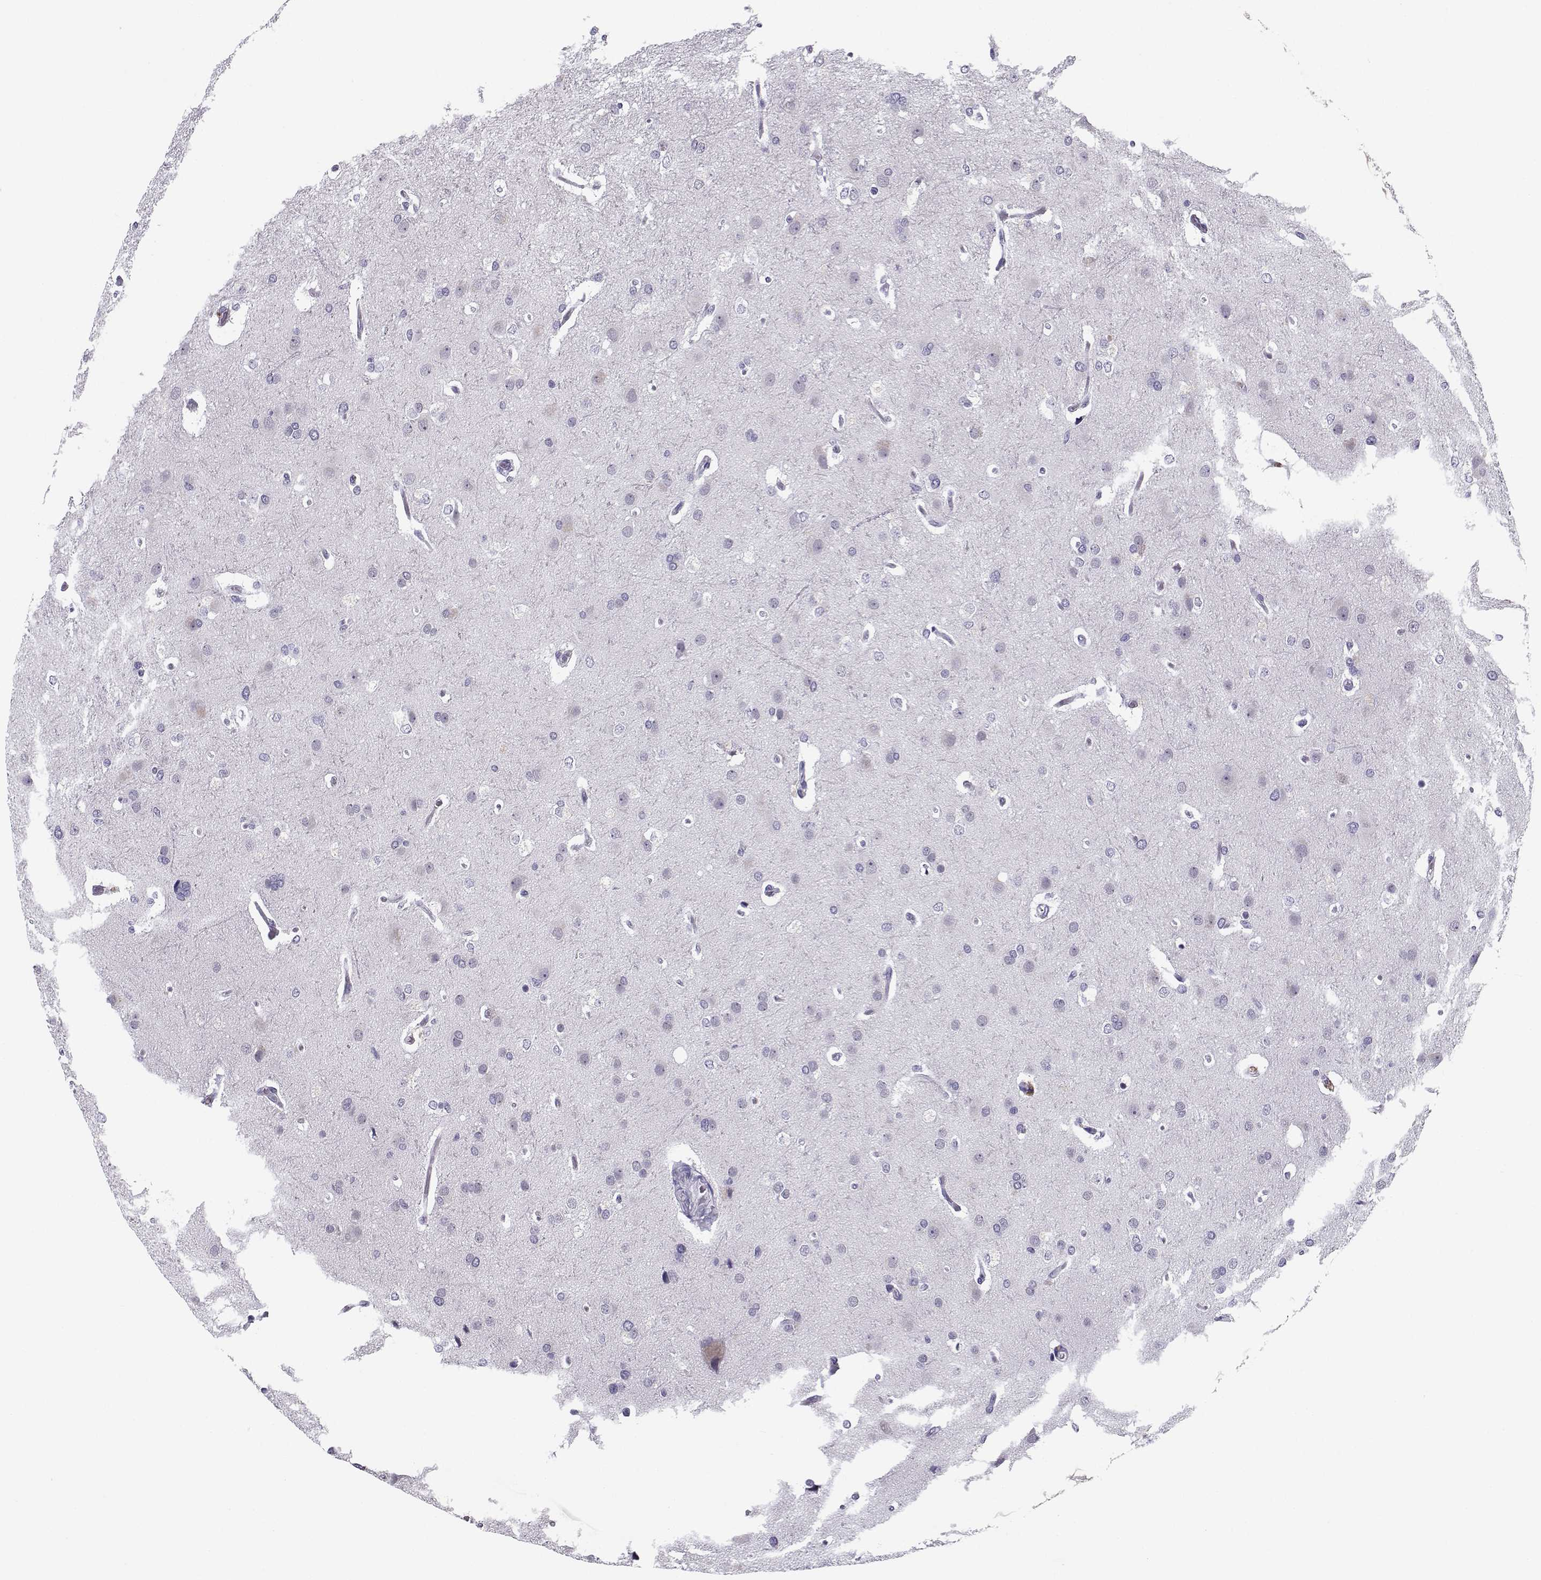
{"staining": {"intensity": "negative", "quantity": "none", "location": "none"}, "tissue": "glioma", "cell_type": "Tumor cells", "image_type": "cancer", "snomed": [{"axis": "morphology", "description": "Glioma, malignant, High grade"}, {"axis": "topography", "description": "Brain"}], "caption": "This is an IHC histopathology image of human glioma. There is no expression in tumor cells.", "gene": "CFAP77", "patient": {"sex": "male", "age": 68}}